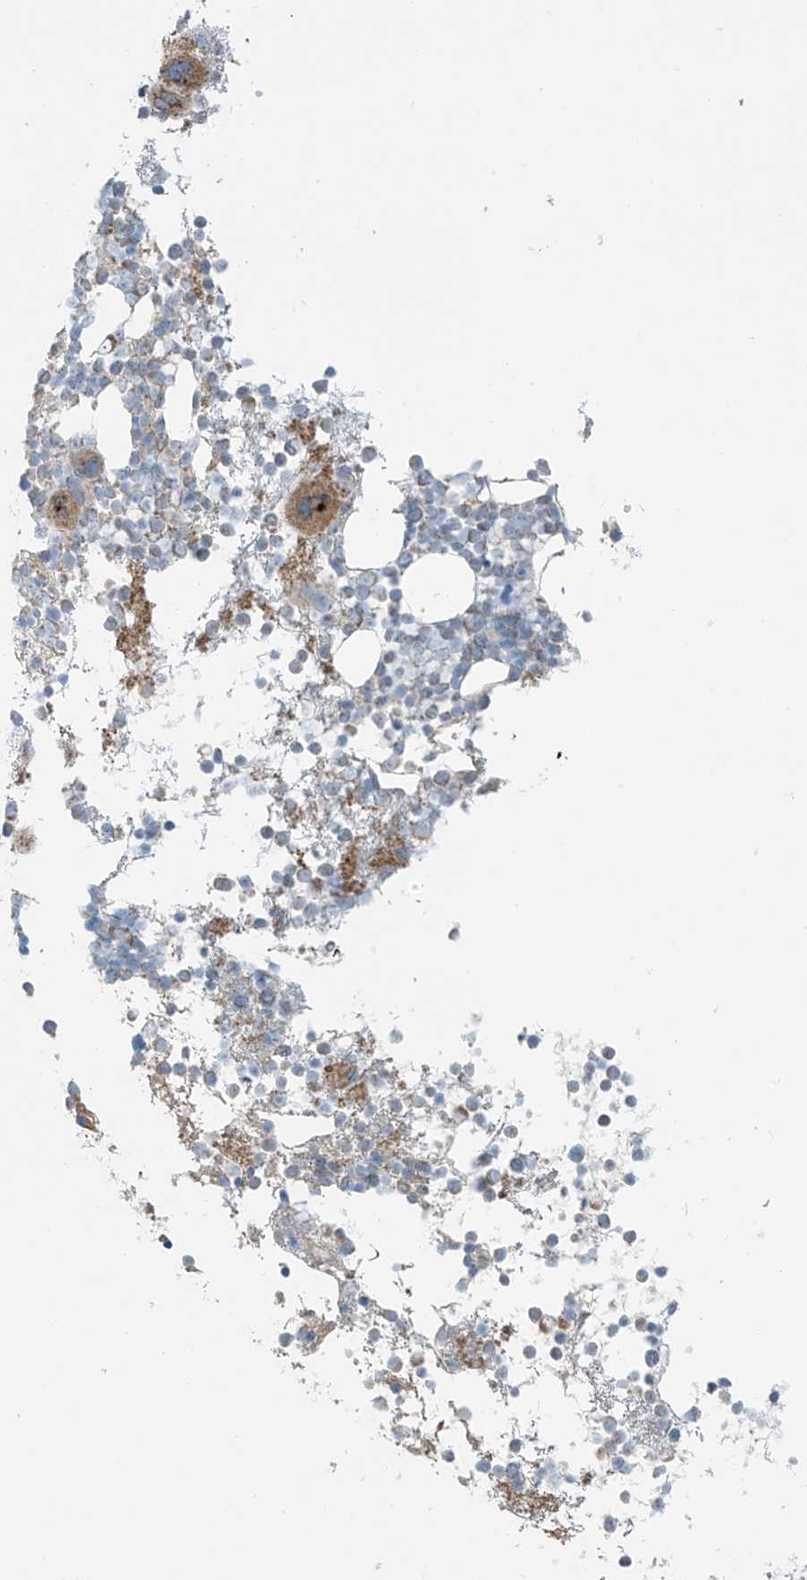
{"staining": {"intensity": "moderate", "quantity": "<25%", "location": "cytoplasmic/membranous"}, "tissue": "bone marrow", "cell_type": "Hematopoietic cells", "image_type": "normal", "snomed": [{"axis": "morphology", "description": "Normal tissue, NOS"}, {"axis": "topography", "description": "Bone marrow"}], "caption": "Protein staining of unremarkable bone marrow displays moderate cytoplasmic/membranous expression in approximately <25% of hematopoietic cells.", "gene": "FAM131C", "patient": {"sex": "female", "age": 57}}